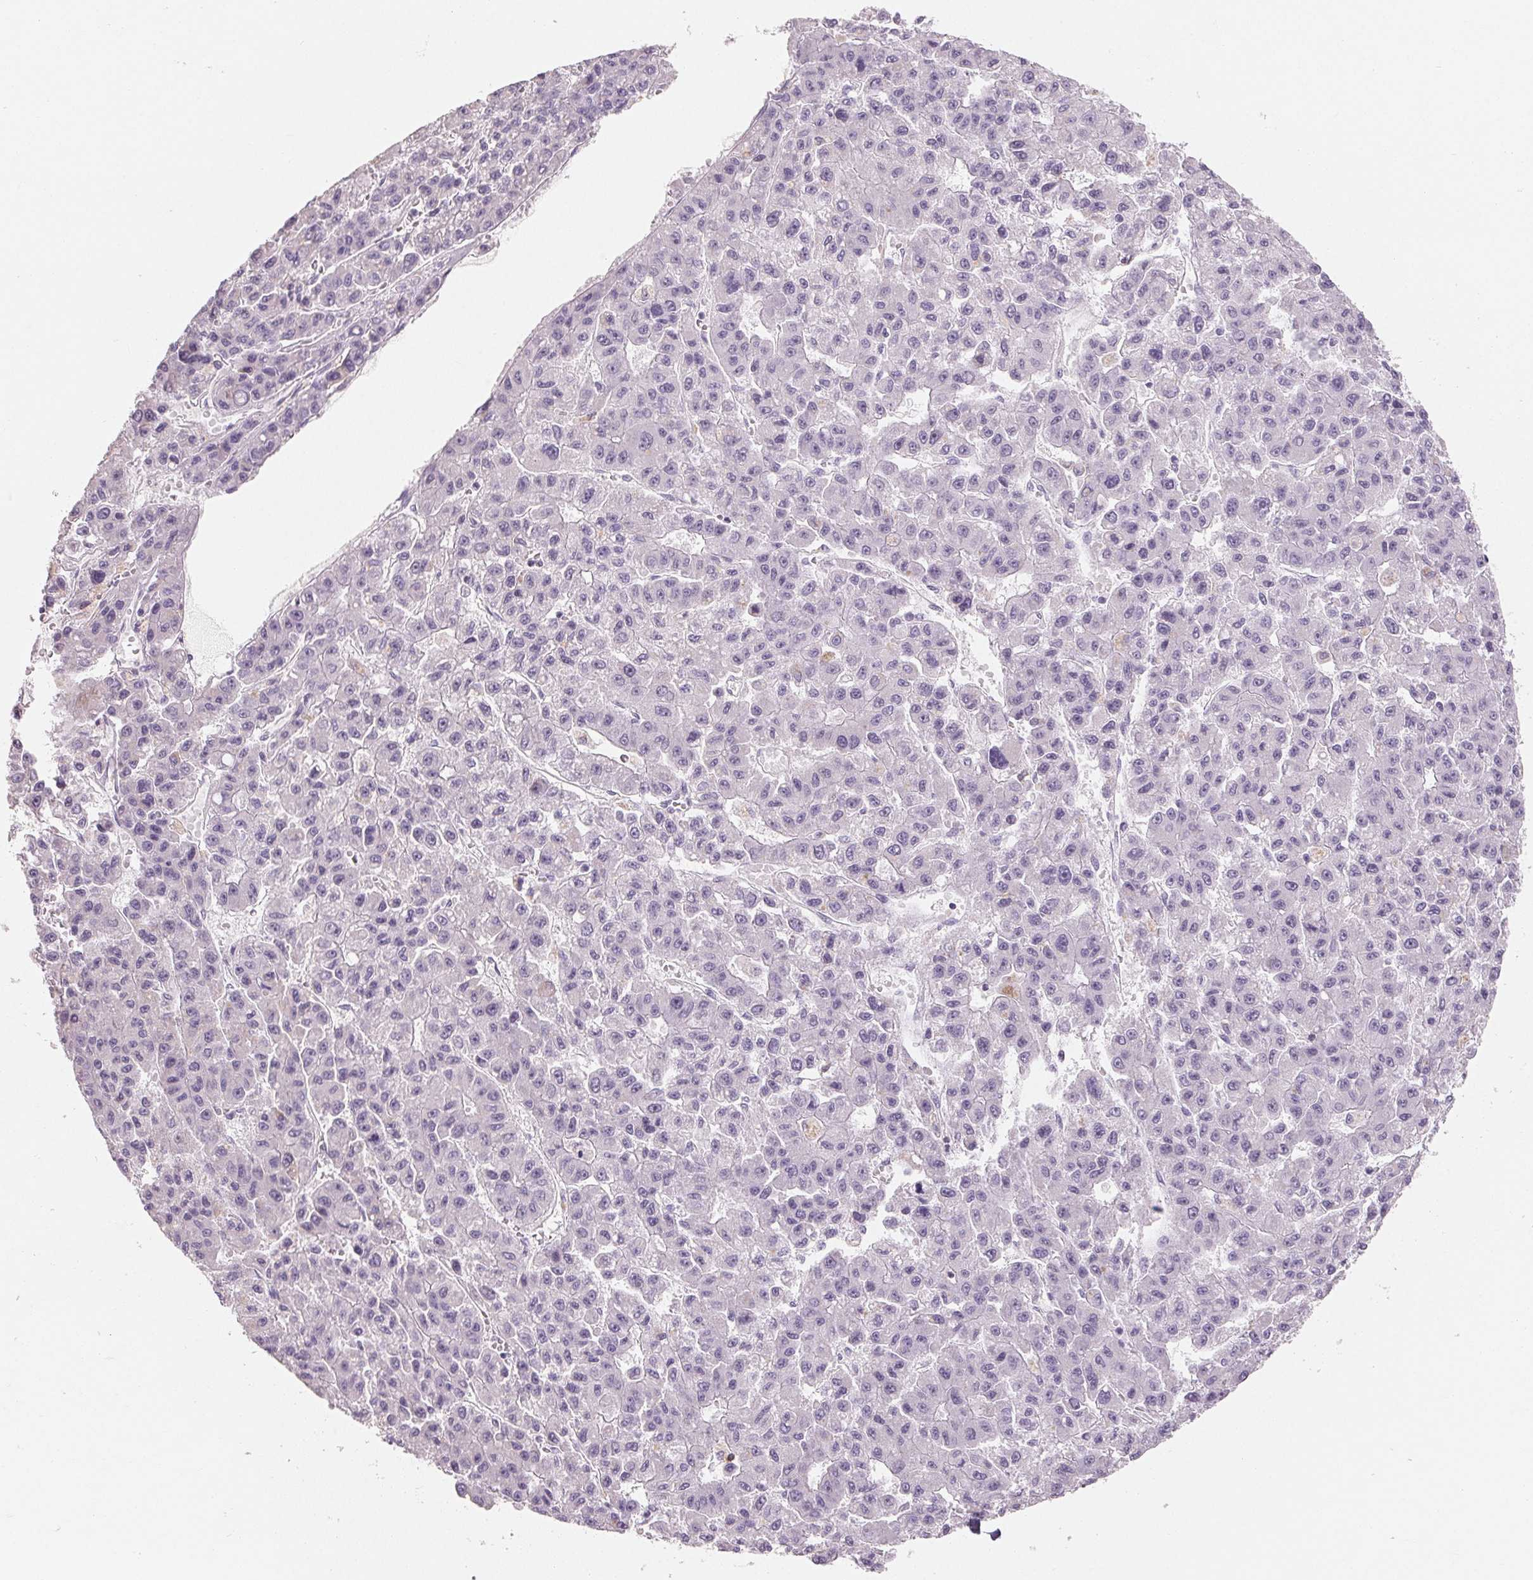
{"staining": {"intensity": "negative", "quantity": "none", "location": "none"}, "tissue": "liver cancer", "cell_type": "Tumor cells", "image_type": "cancer", "snomed": [{"axis": "morphology", "description": "Carcinoma, Hepatocellular, NOS"}, {"axis": "topography", "description": "Liver"}], "caption": "An immunohistochemistry image of hepatocellular carcinoma (liver) is shown. There is no staining in tumor cells of hepatocellular carcinoma (liver).", "gene": "CD69", "patient": {"sex": "male", "age": 70}}